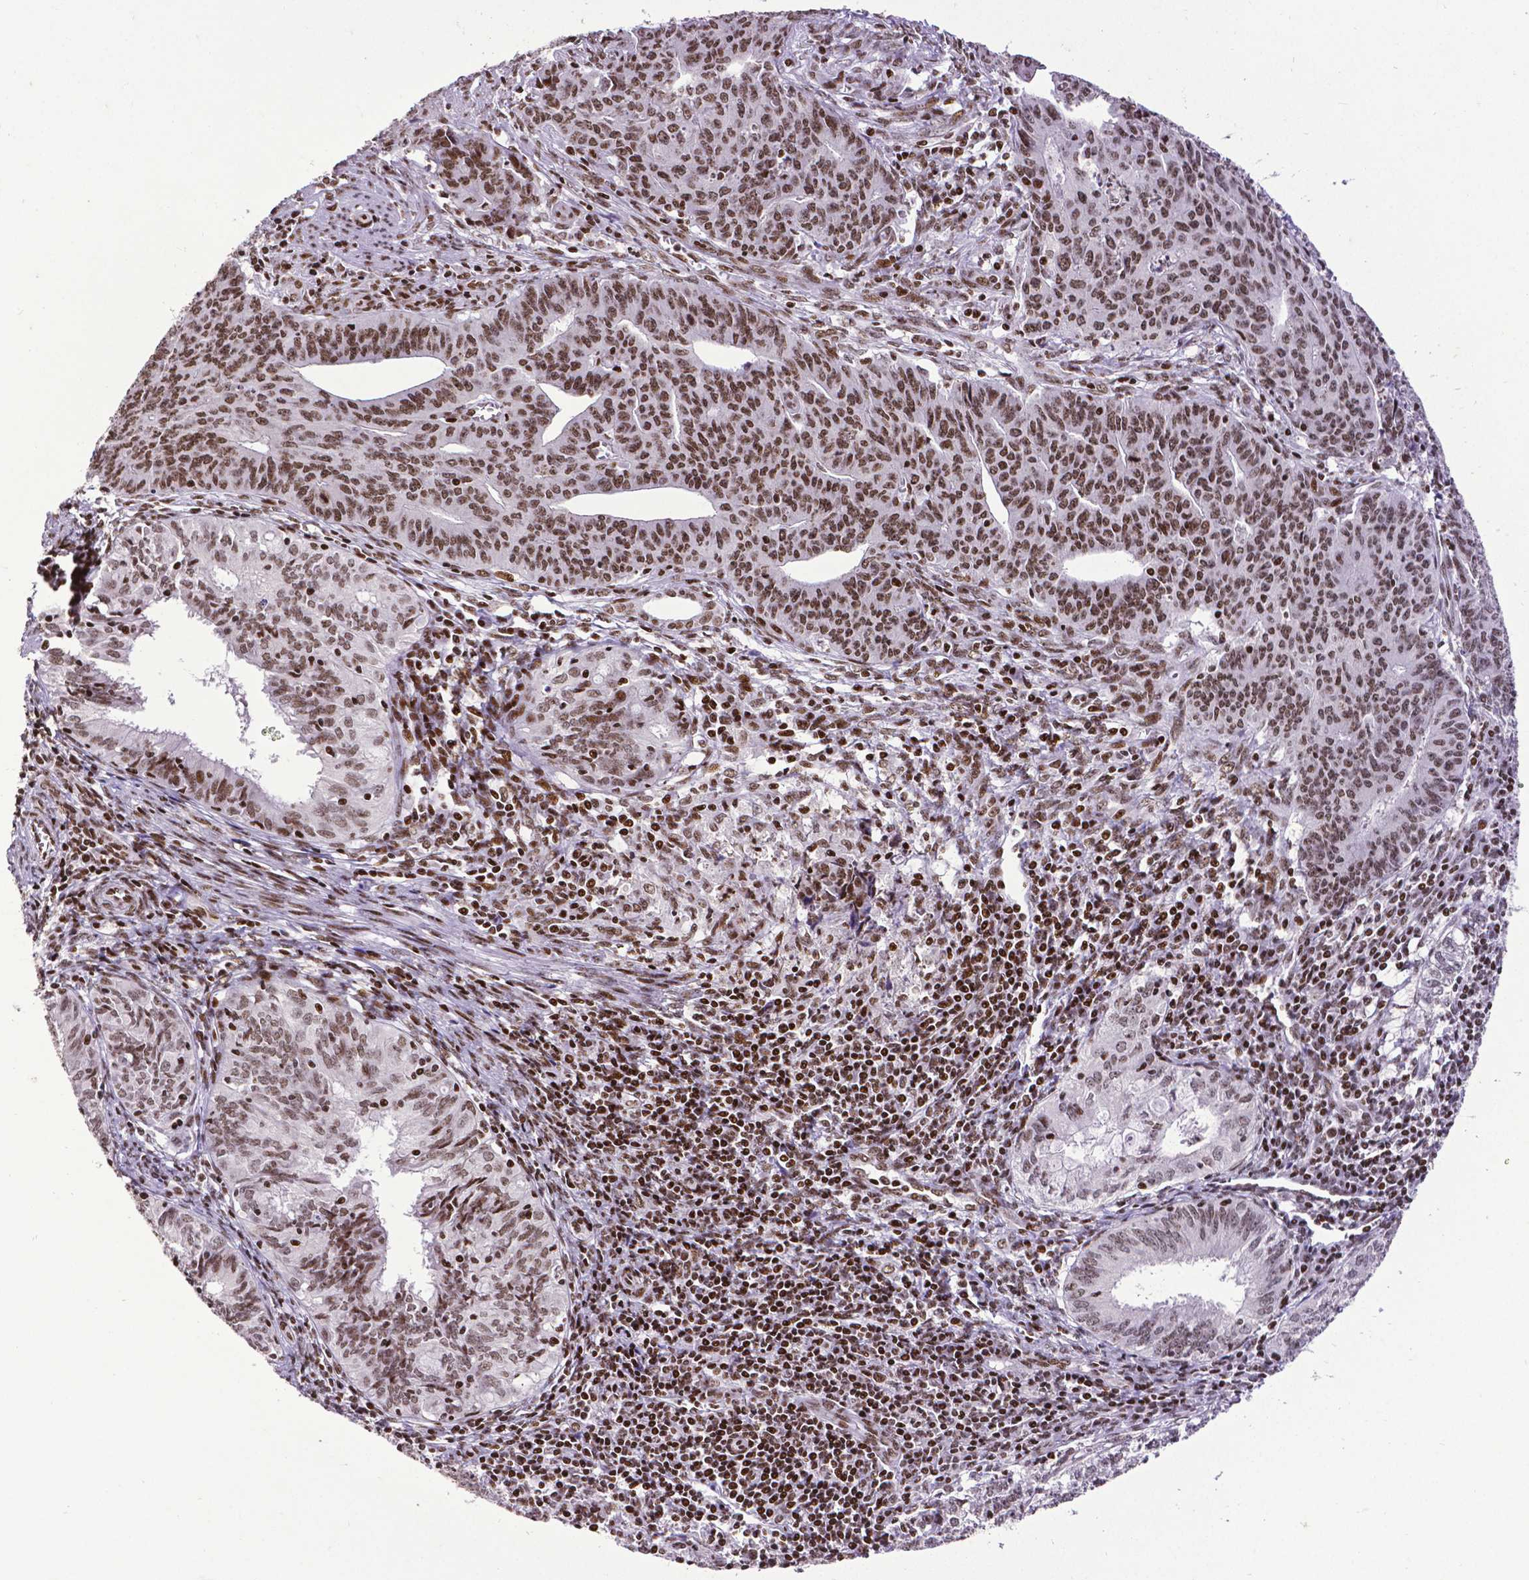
{"staining": {"intensity": "moderate", "quantity": ">75%", "location": "nuclear"}, "tissue": "endometrial cancer", "cell_type": "Tumor cells", "image_type": "cancer", "snomed": [{"axis": "morphology", "description": "Adenocarcinoma, NOS"}, {"axis": "topography", "description": "Endometrium"}], "caption": "Protein staining by IHC reveals moderate nuclear expression in approximately >75% of tumor cells in adenocarcinoma (endometrial). (DAB IHC, brown staining for protein, blue staining for nuclei).", "gene": "CTCF", "patient": {"sex": "female", "age": 59}}